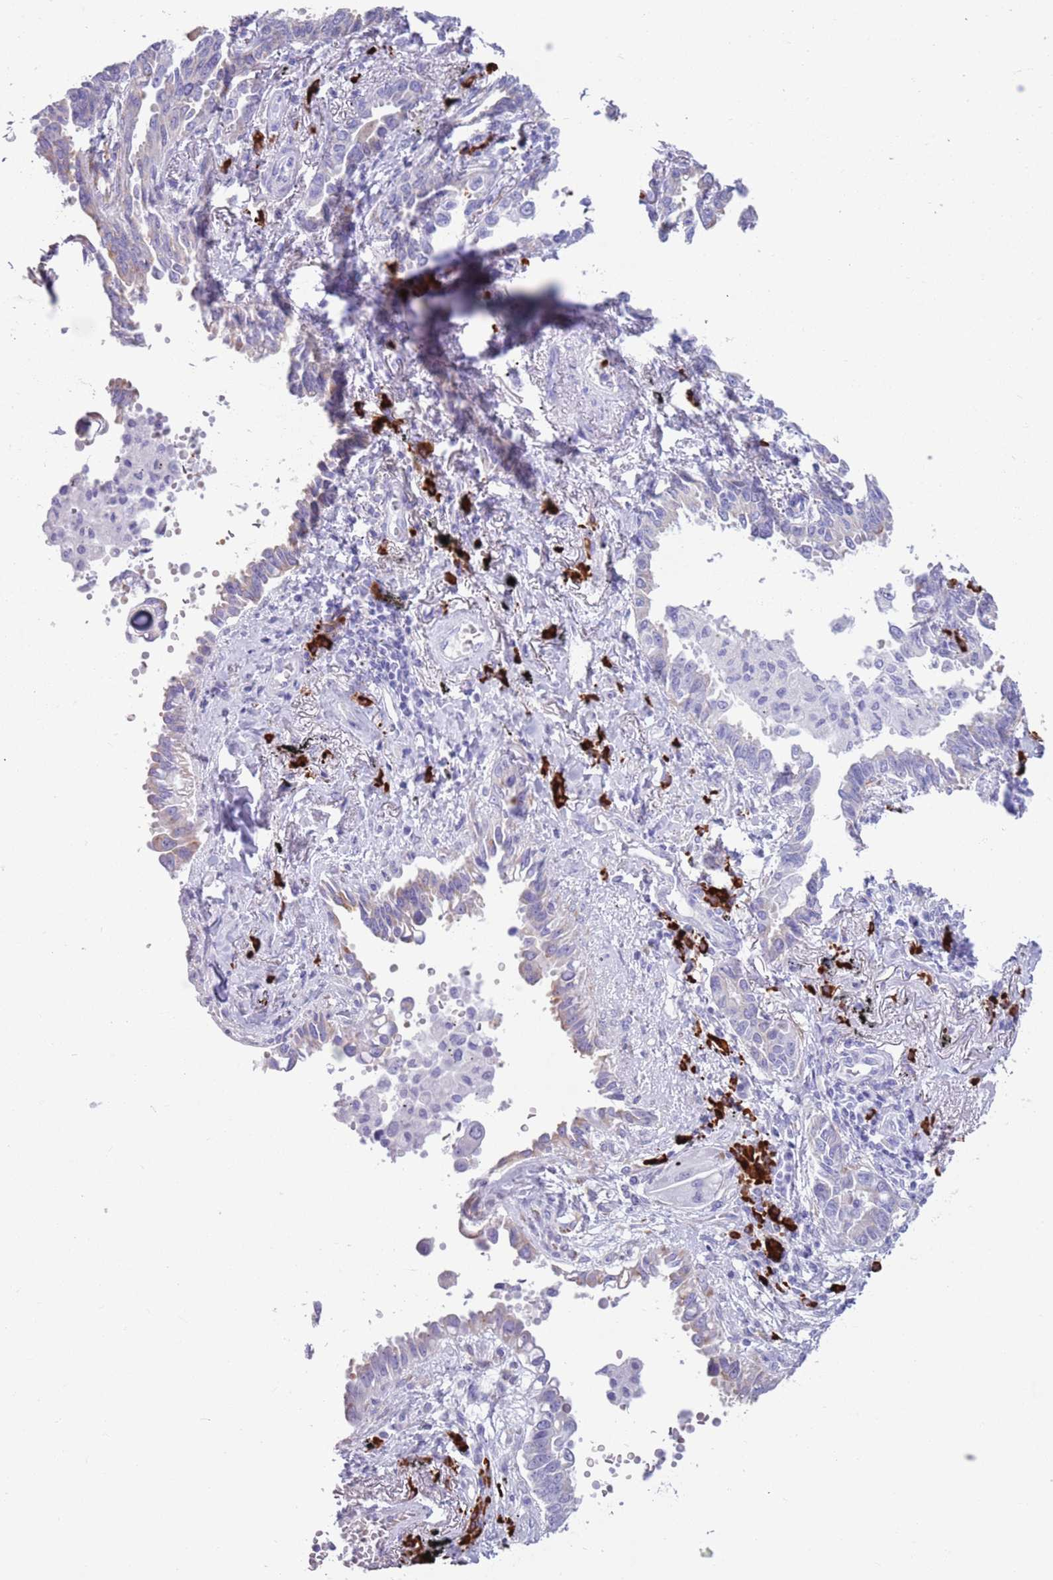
{"staining": {"intensity": "negative", "quantity": "none", "location": "none"}, "tissue": "lung cancer", "cell_type": "Tumor cells", "image_type": "cancer", "snomed": [{"axis": "morphology", "description": "Adenocarcinoma, NOS"}, {"axis": "topography", "description": "Lung"}], "caption": "Photomicrograph shows no protein staining in tumor cells of adenocarcinoma (lung) tissue.", "gene": "LY6G5B", "patient": {"sex": "male", "age": 67}}